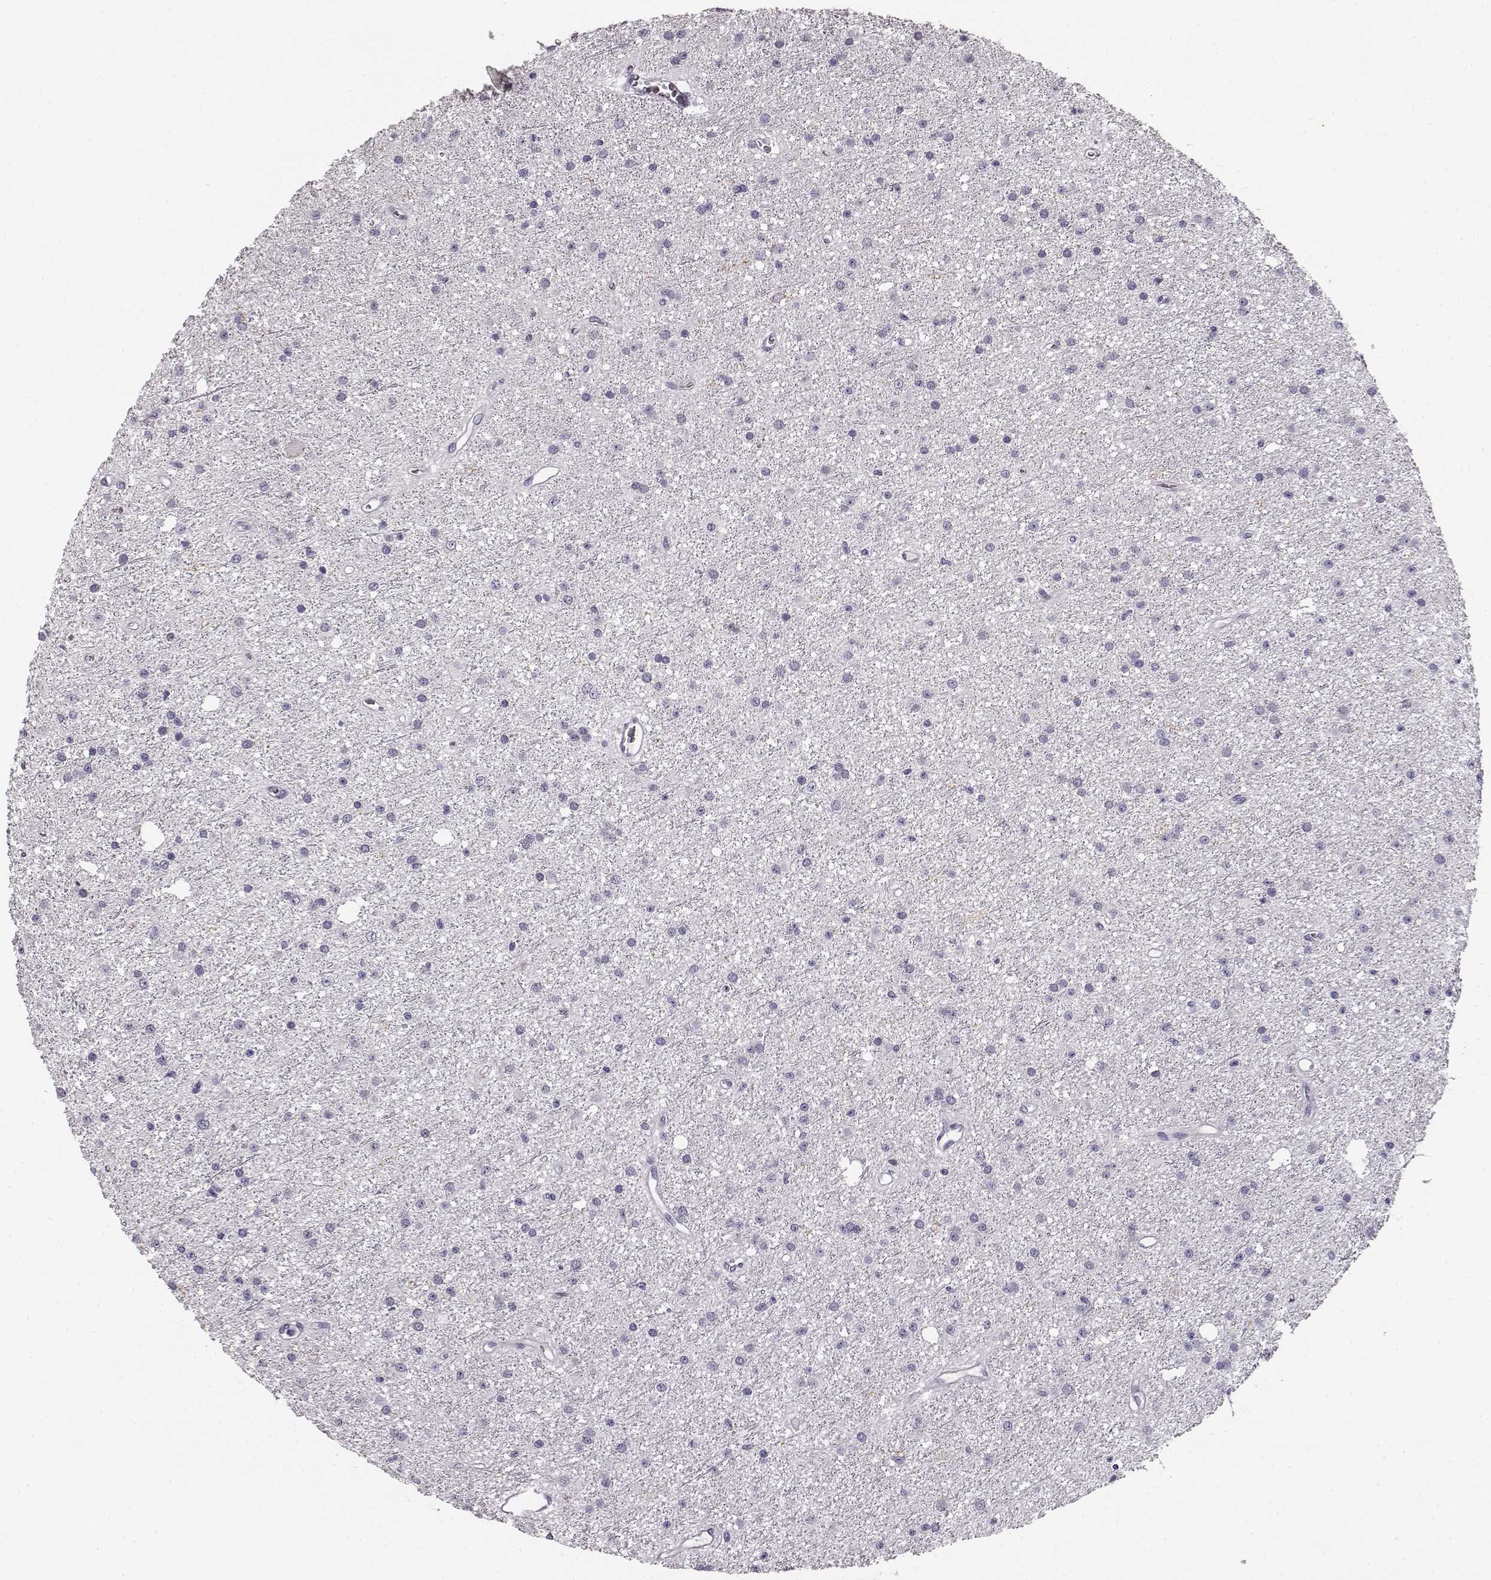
{"staining": {"intensity": "negative", "quantity": "none", "location": "none"}, "tissue": "glioma", "cell_type": "Tumor cells", "image_type": "cancer", "snomed": [{"axis": "morphology", "description": "Glioma, malignant, Low grade"}, {"axis": "topography", "description": "Brain"}], "caption": "Malignant low-grade glioma stained for a protein using immunohistochemistry (IHC) reveals no expression tumor cells.", "gene": "KIAA0319", "patient": {"sex": "male", "age": 27}}